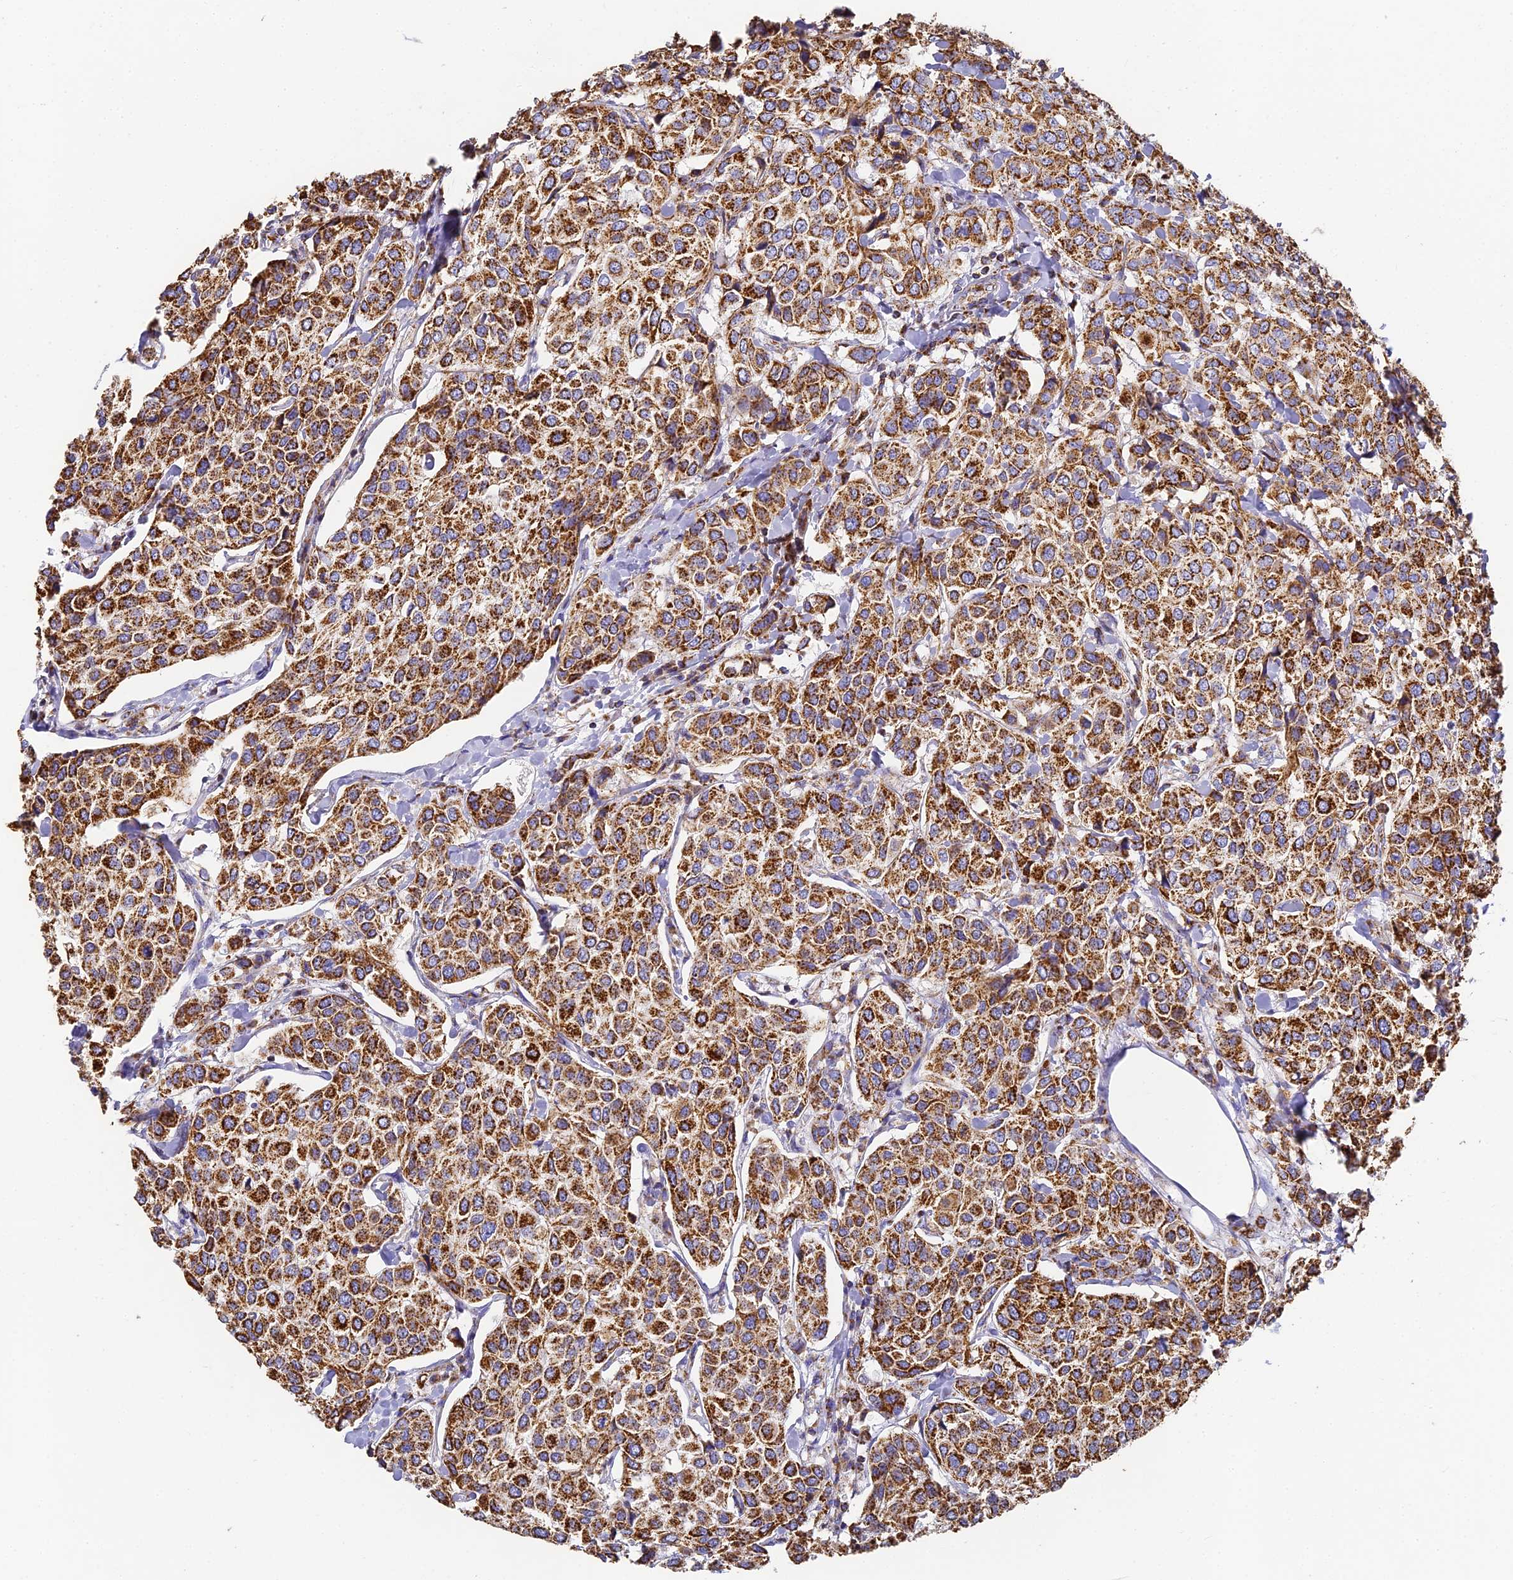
{"staining": {"intensity": "strong", "quantity": ">75%", "location": "cytoplasmic/membranous"}, "tissue": "breast cancer", "cell_type": "Tumor cells", "image_type": "cancer", "snomed": [{"axis": "morphology", "description": "Duct carcinoma"}, {"axis": "topography", "description": "Breast"}], "caption": "Brown immunohistochemical staining in human breast infiltrating ductal carcinoma reveals strong cytoplasmic/membranous expression in approximately >75% of tumor cells.", "gene": "COX6C", "patient": {"sex": "female", "age": 55}}